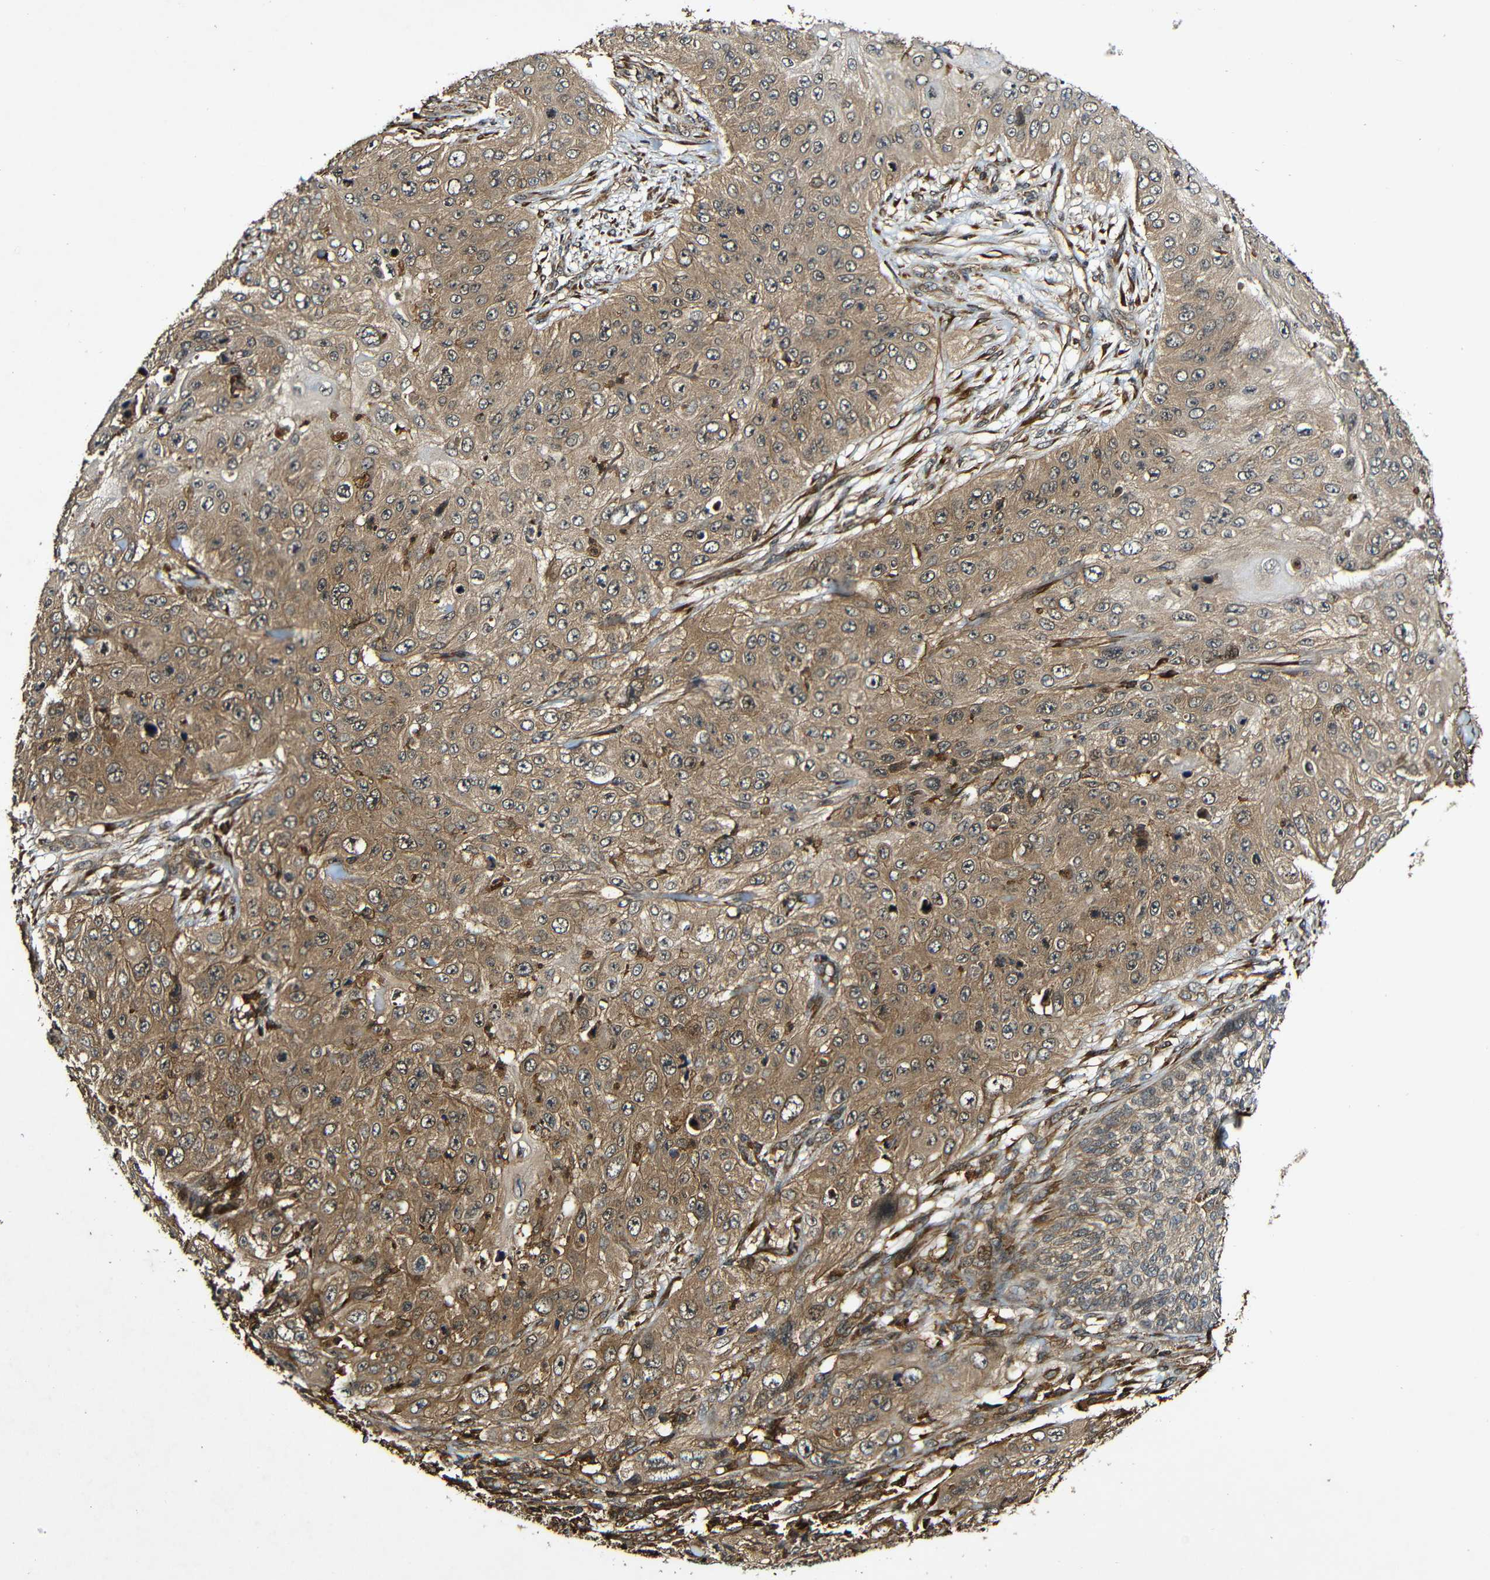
{"staining": {"intensity": "moderate", "quantity": ">75%", "location": "cytoplasmic/membranous"}, "tissue": "skin cancer", "cell_type": "Tumor cells", "image_type": "cancer", "snomed": [{"axis": "morphology", "description": "Squamous cell carcinoma, NOS"}, {"axis": "topography", "description": "Skin"}], "caption": "Immunohistochemistry (DAB (3,3'-diaminobenzidine)) staining of skin squamous cell carcinoma shows moderate cytoplasmic/membranous protein staining in about >75% of tumor cells. The protein is shown in brown color, while the nuclei are stained blue.", "gene": "CASP8", "patient": {"sex": "female", "age": 80}}